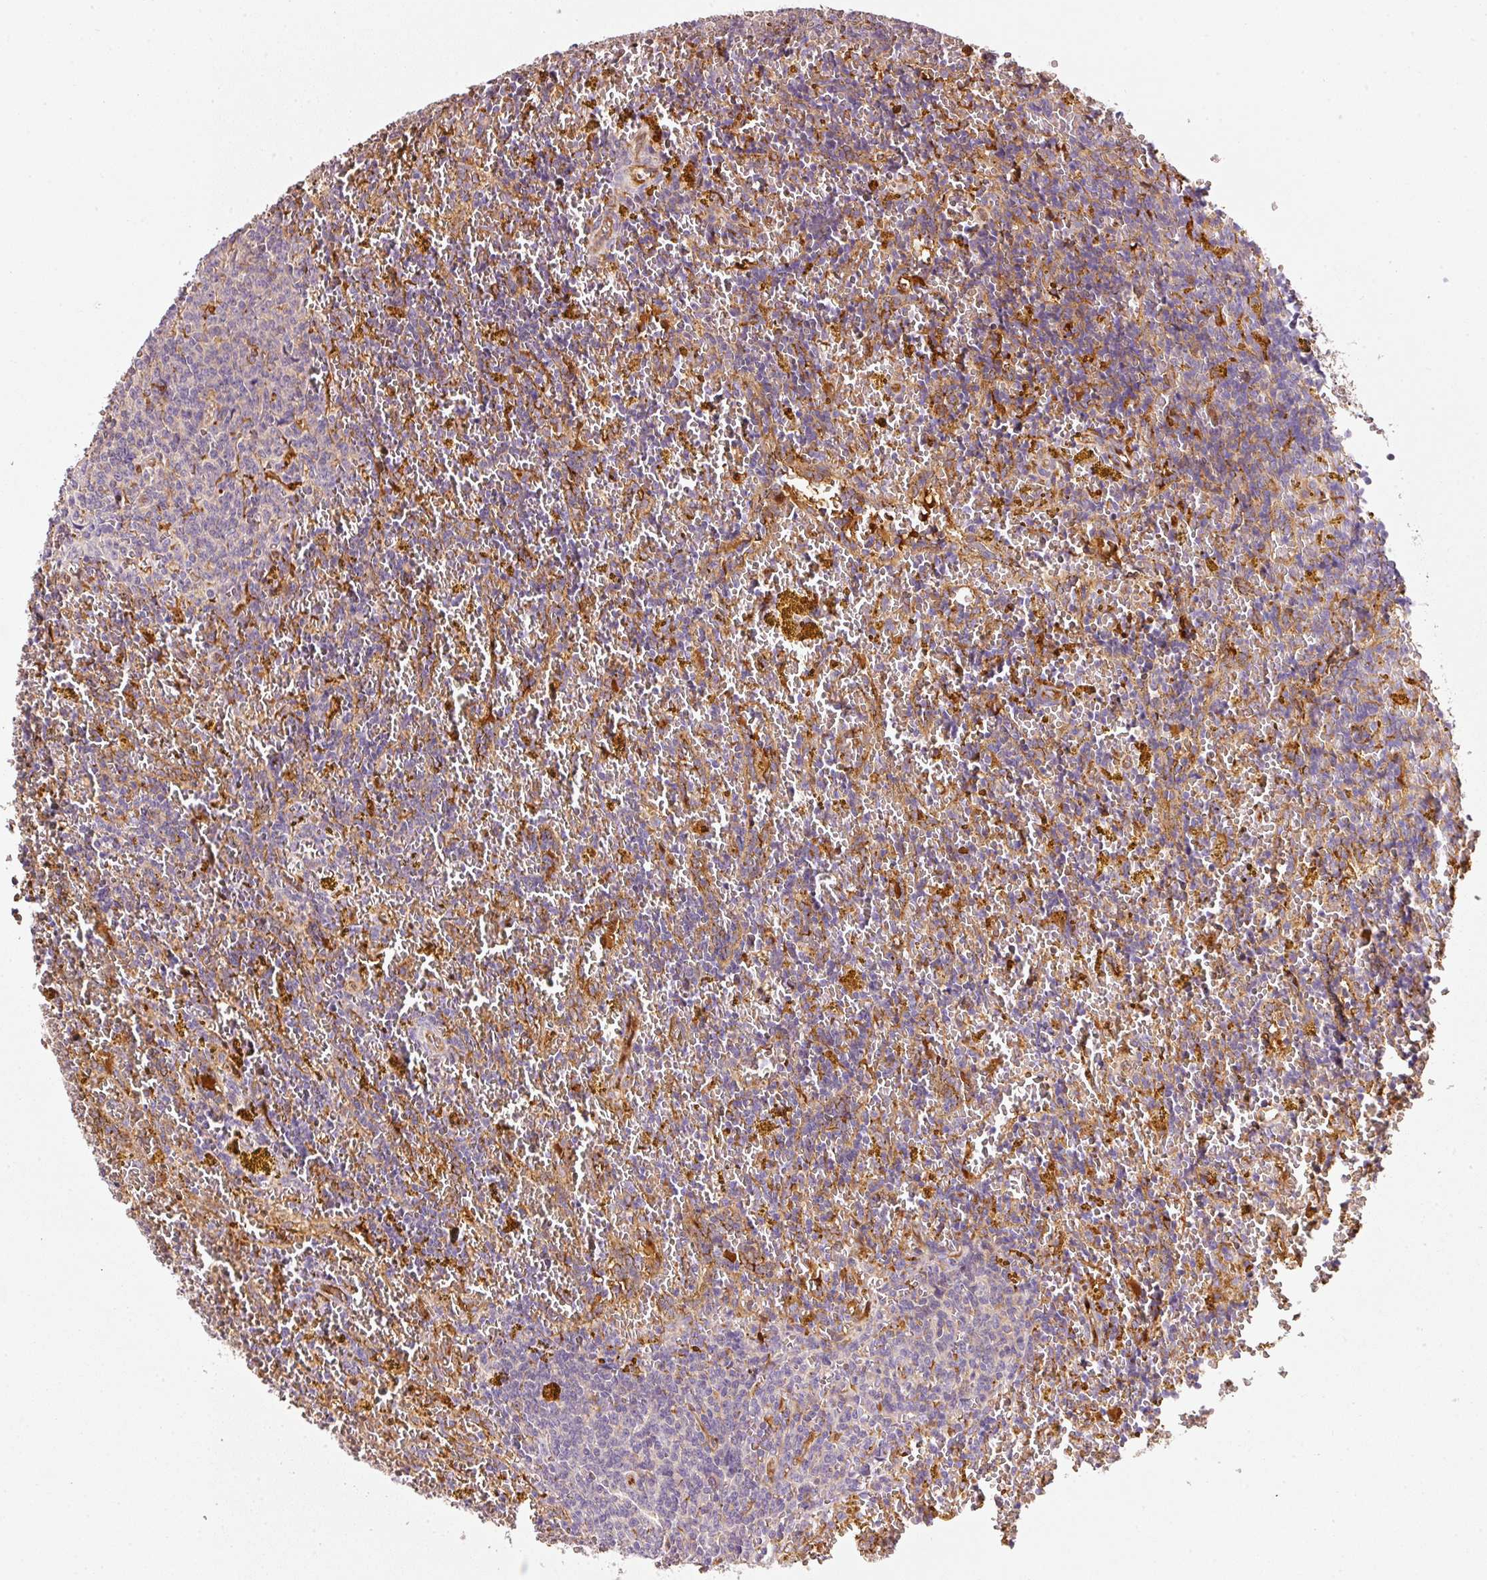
{"staining": {"intensity": "weak", "quantity": "25%-75%", "location": "cytoplasmic/membranous"}, "tissue": "lymphoma", "cell_type": "Tumor cells", "image_type": "cancer", "snomed": [{"axis": "morphology", "description": "Malignant lymphoma, non-Hodgkin's type, Low grade"}, {"axis": "topography", "description": "Spleen"}, {"axis": "topography", "description": "Lymph node"}], "caption": "Weak cytoplasmic/membranous expression is present in about 25%-75% of tumor cells in lymphoma.", "gene": "IQGAP2", "patient": {"sex": "female", "age": 66}}